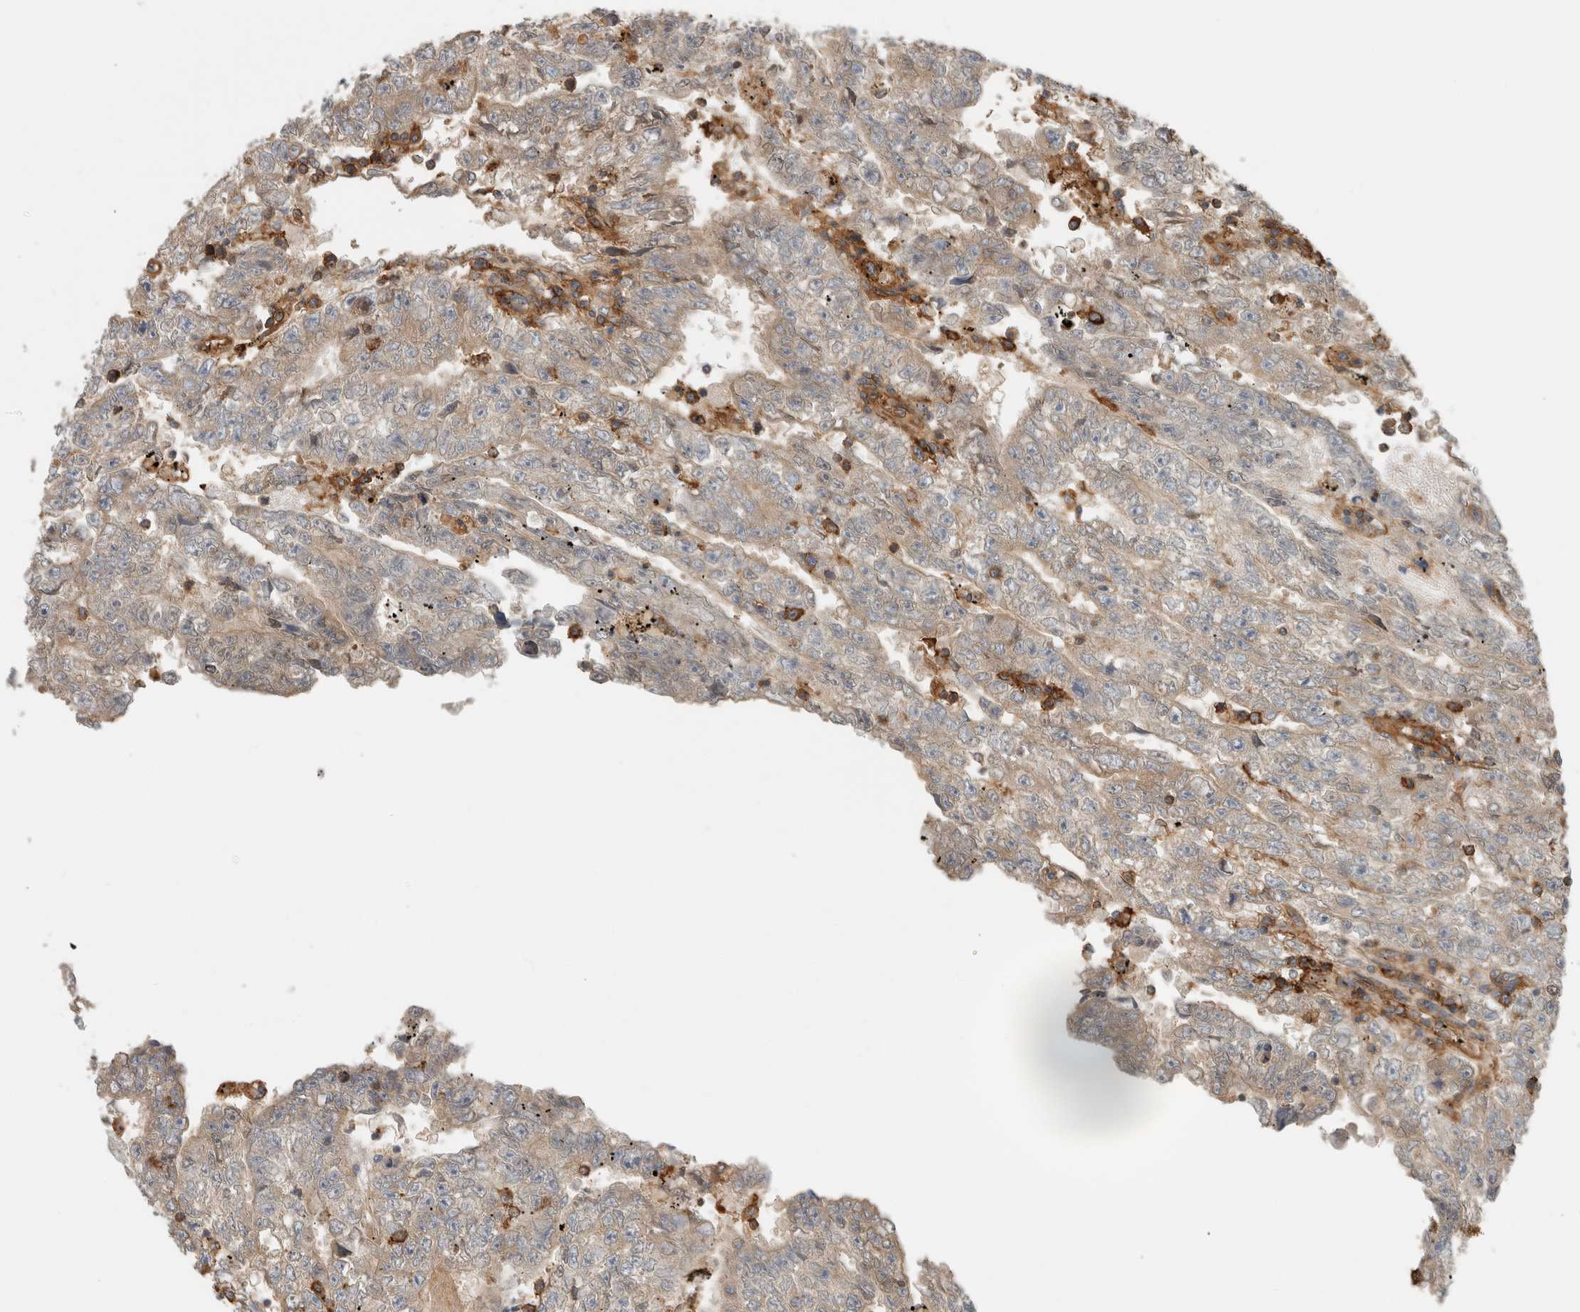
{"staining": {"intensity": "weak", "quantity": ">75%", "location": "cytoplasmic/membranous"}, "tissue": "testis cancer", "cell_type": "Tumor cells", "image_type": "cancer", "snomed": [{"axis": "morphology", "description": "Carcinoma, Embryonal, NOS"}, {"axis": "topography", "description": "Testis"}], "caption": "This is an image of immunohistochemistry (IHC) staining of testis cancer (embryonal carcinoma), which shows weak staining in the cytoplasmic/membranous of tumor cells.", "gene": "PFDN4", "patient": {"sex": "male", "age": 25}}